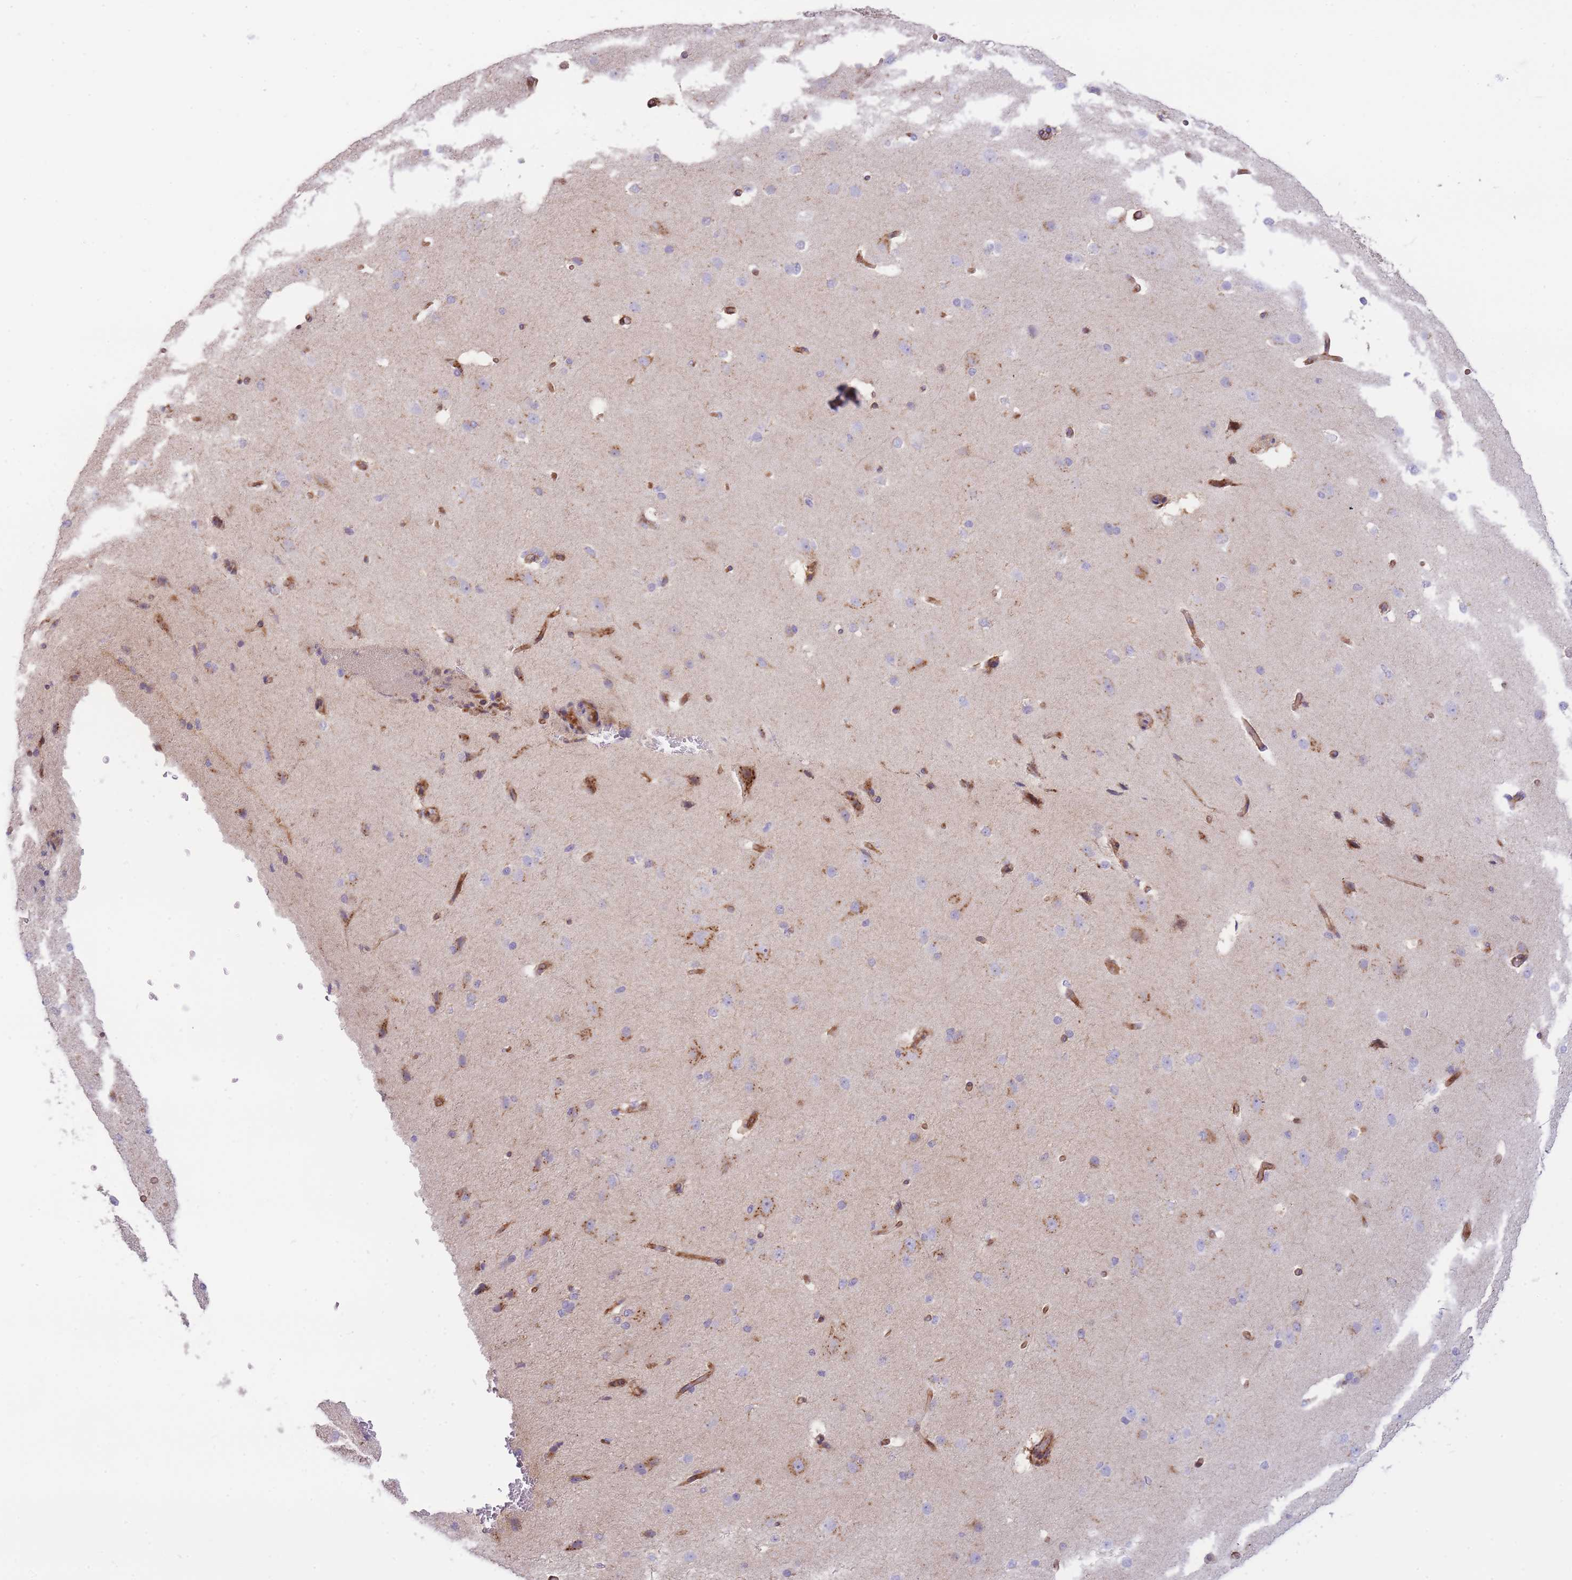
{"staining": {"intensity": "strong", "quantity": "25%-75%", "location": "cytoplasmic/membranous"}, "tissue": "cerebral cortex", "cell_type": "Endothelial cells", "image_type": "normal", "snomed": [{"axis": "morphology", "description": "Normal tissue, NOS"}, {"axis": "morphology", "description": "Inflammation, NOS"}, {"axis": "topography", "description": "Cerebral cortex"}], "caption": "Endothelial cells demonstrate strong cytoplasmic/membranous expression in approximately 25%-75% of cells in normal cerebral cortex. (DAB (3,3'-diaminobenzidine) IHC, brown staining for protein, blue staining for nuclei).", "gene": "ATP5MC2", "patient": {"sex": "male", "age": 6}}